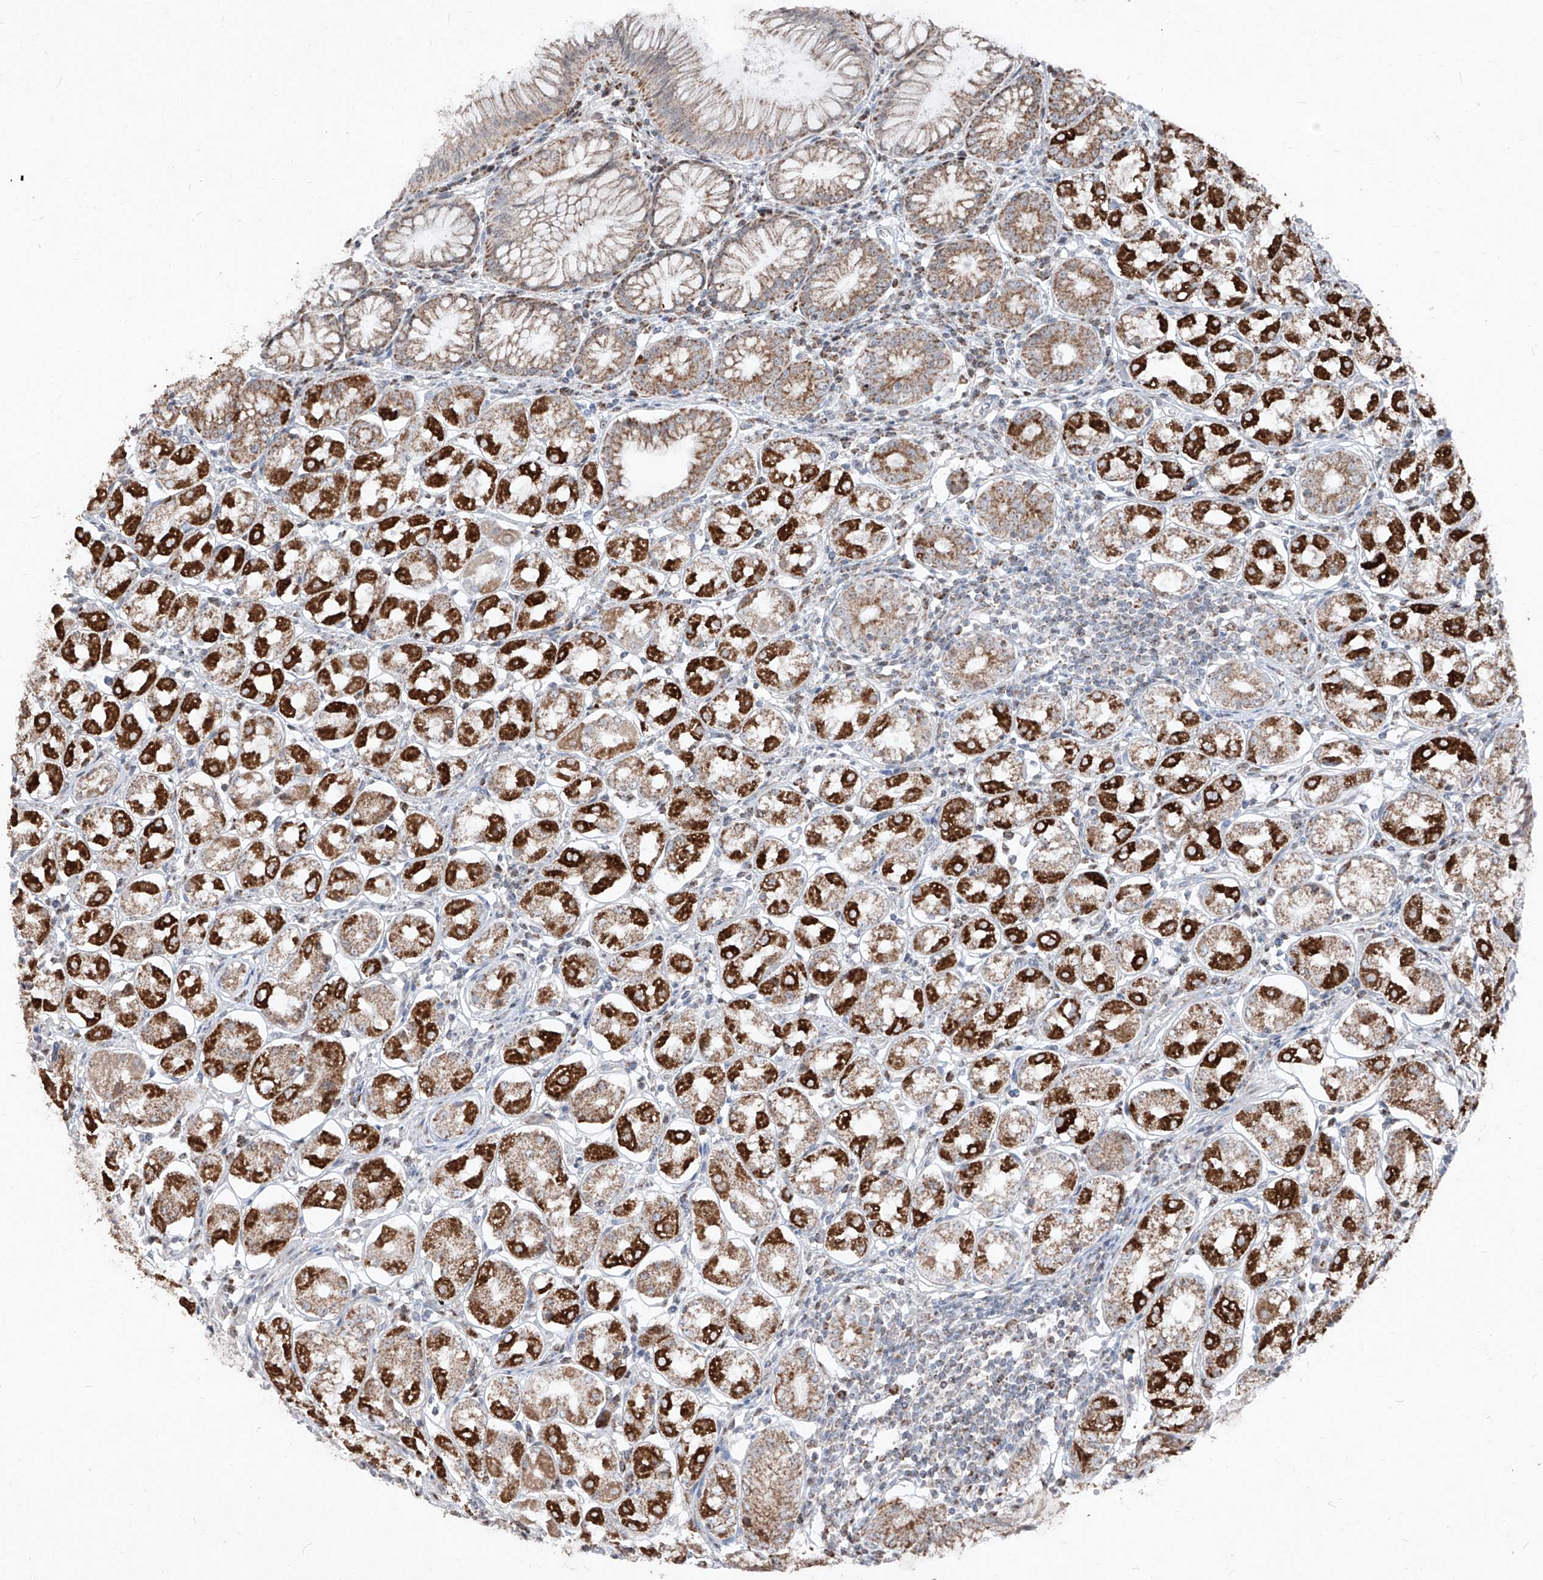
{"staining": {"intensity": "strong", "quantity": ">75%", "location": "cytoplasmic/membranous"}, "tissue": "stomach", "cell_type": "Glandular cells", "image_type": "normal", "snomed": [{"axis": "morphology", "description": "Normal tissue, NOS"}, {"axis": "topography", "description": "Stomach, lower"}], "caption": "This image shows immunohistochemistry (IHC) staining of normal stomach, with high strong cytoplasmic/membranous positivity in approximately >75% of glandular cells.", "gene": "NDUFB3", "patient": {"sex": "female", "age": 56}}